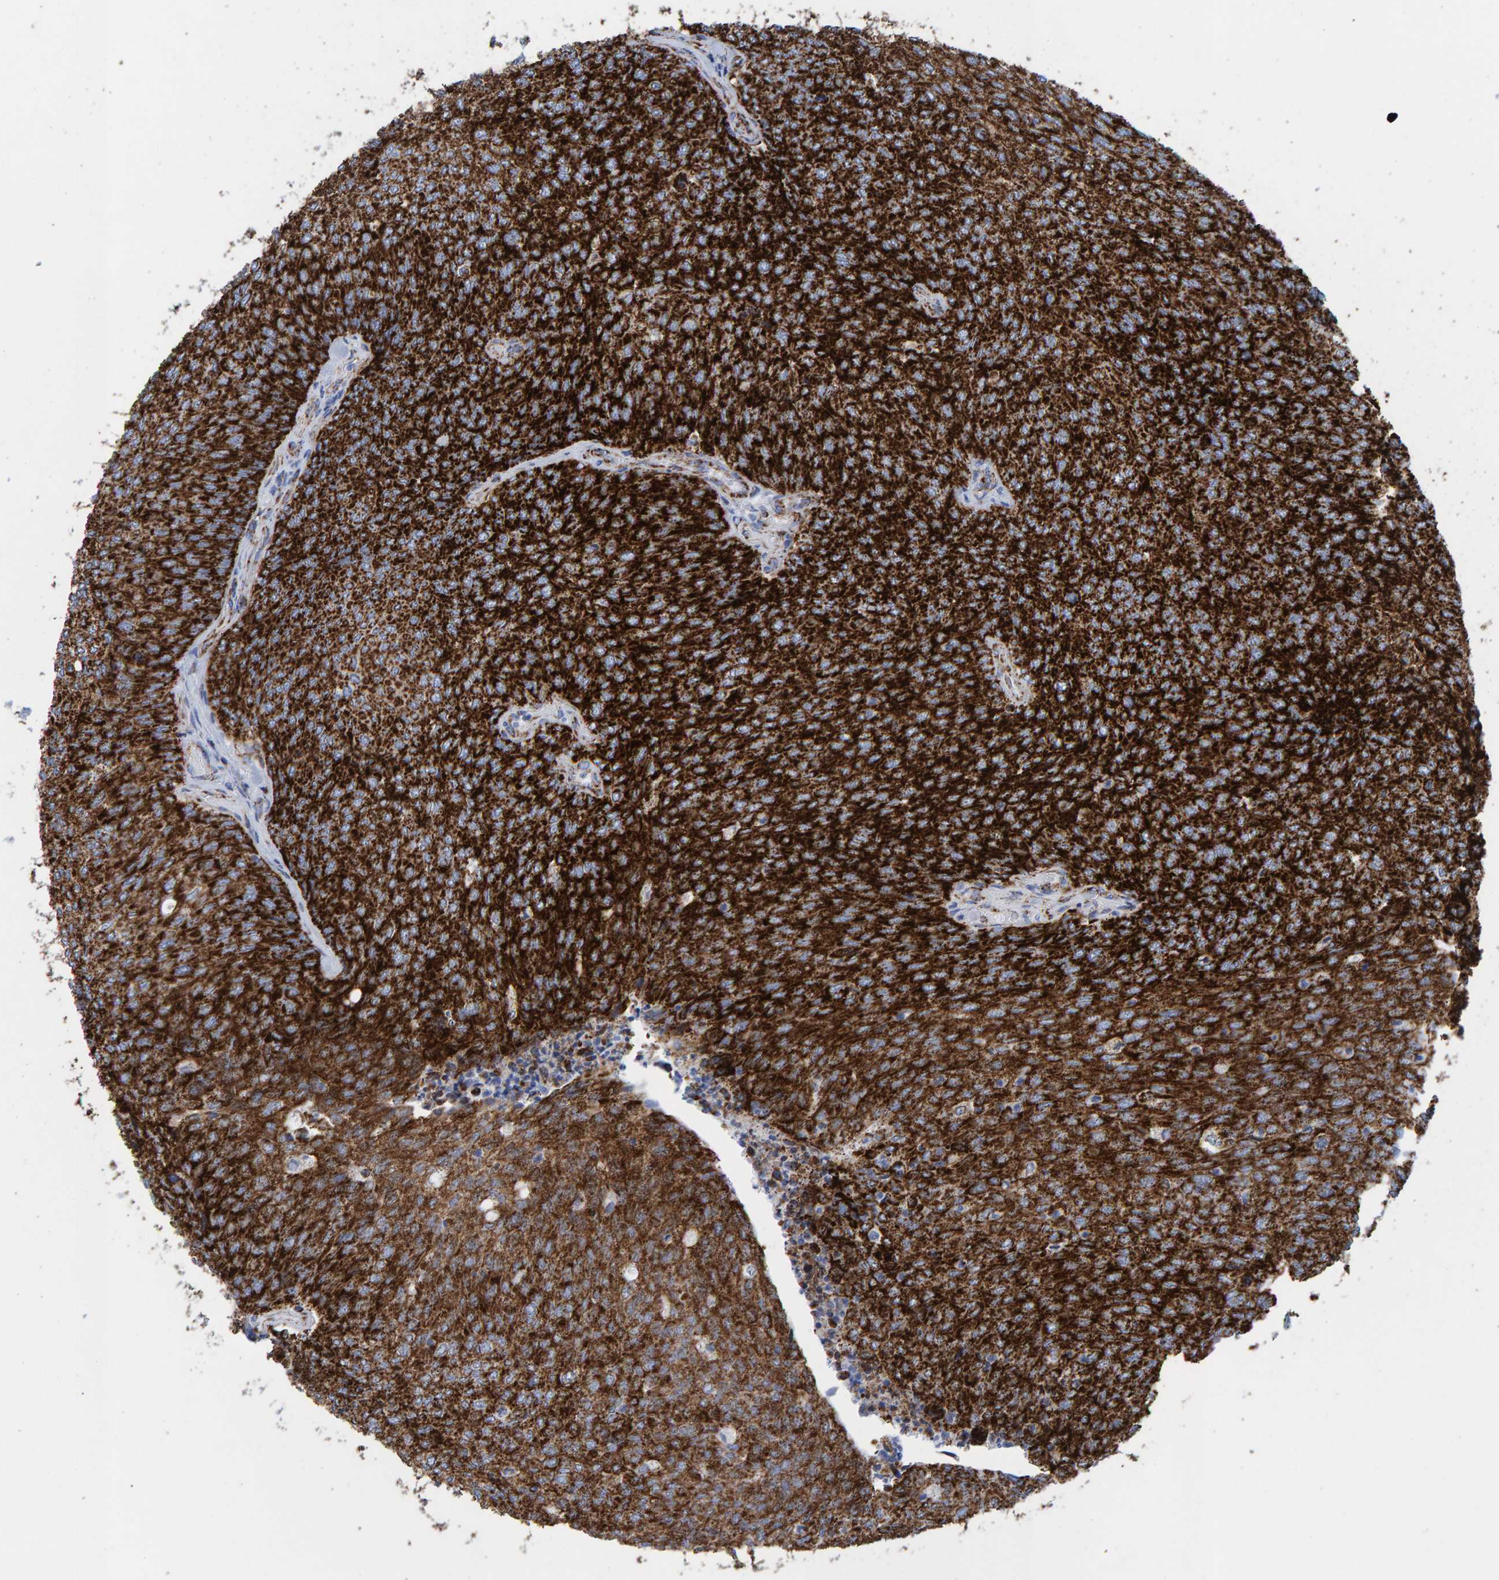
{"staining": {"intensity": "strong", "quantity": ">75%", "location": "cytoplasmic/membranous"}, "tissue": "urothelial cancer", "cell_type": "Tumor cells", "image_type": "cancer", "snomed": [{"axis": "morphology", "description": "Urothelial carcinoma, Low grade"}, {"axis": "topography", "description": "Urinary bladder"}], "caption": "A brown stain highlights strong cytoplasmic/membranous expression of a protein in urothelial cancer tumor cells.", "gene": "ENSG00000262660", "patient": {"sex": "female", "age": 79}}